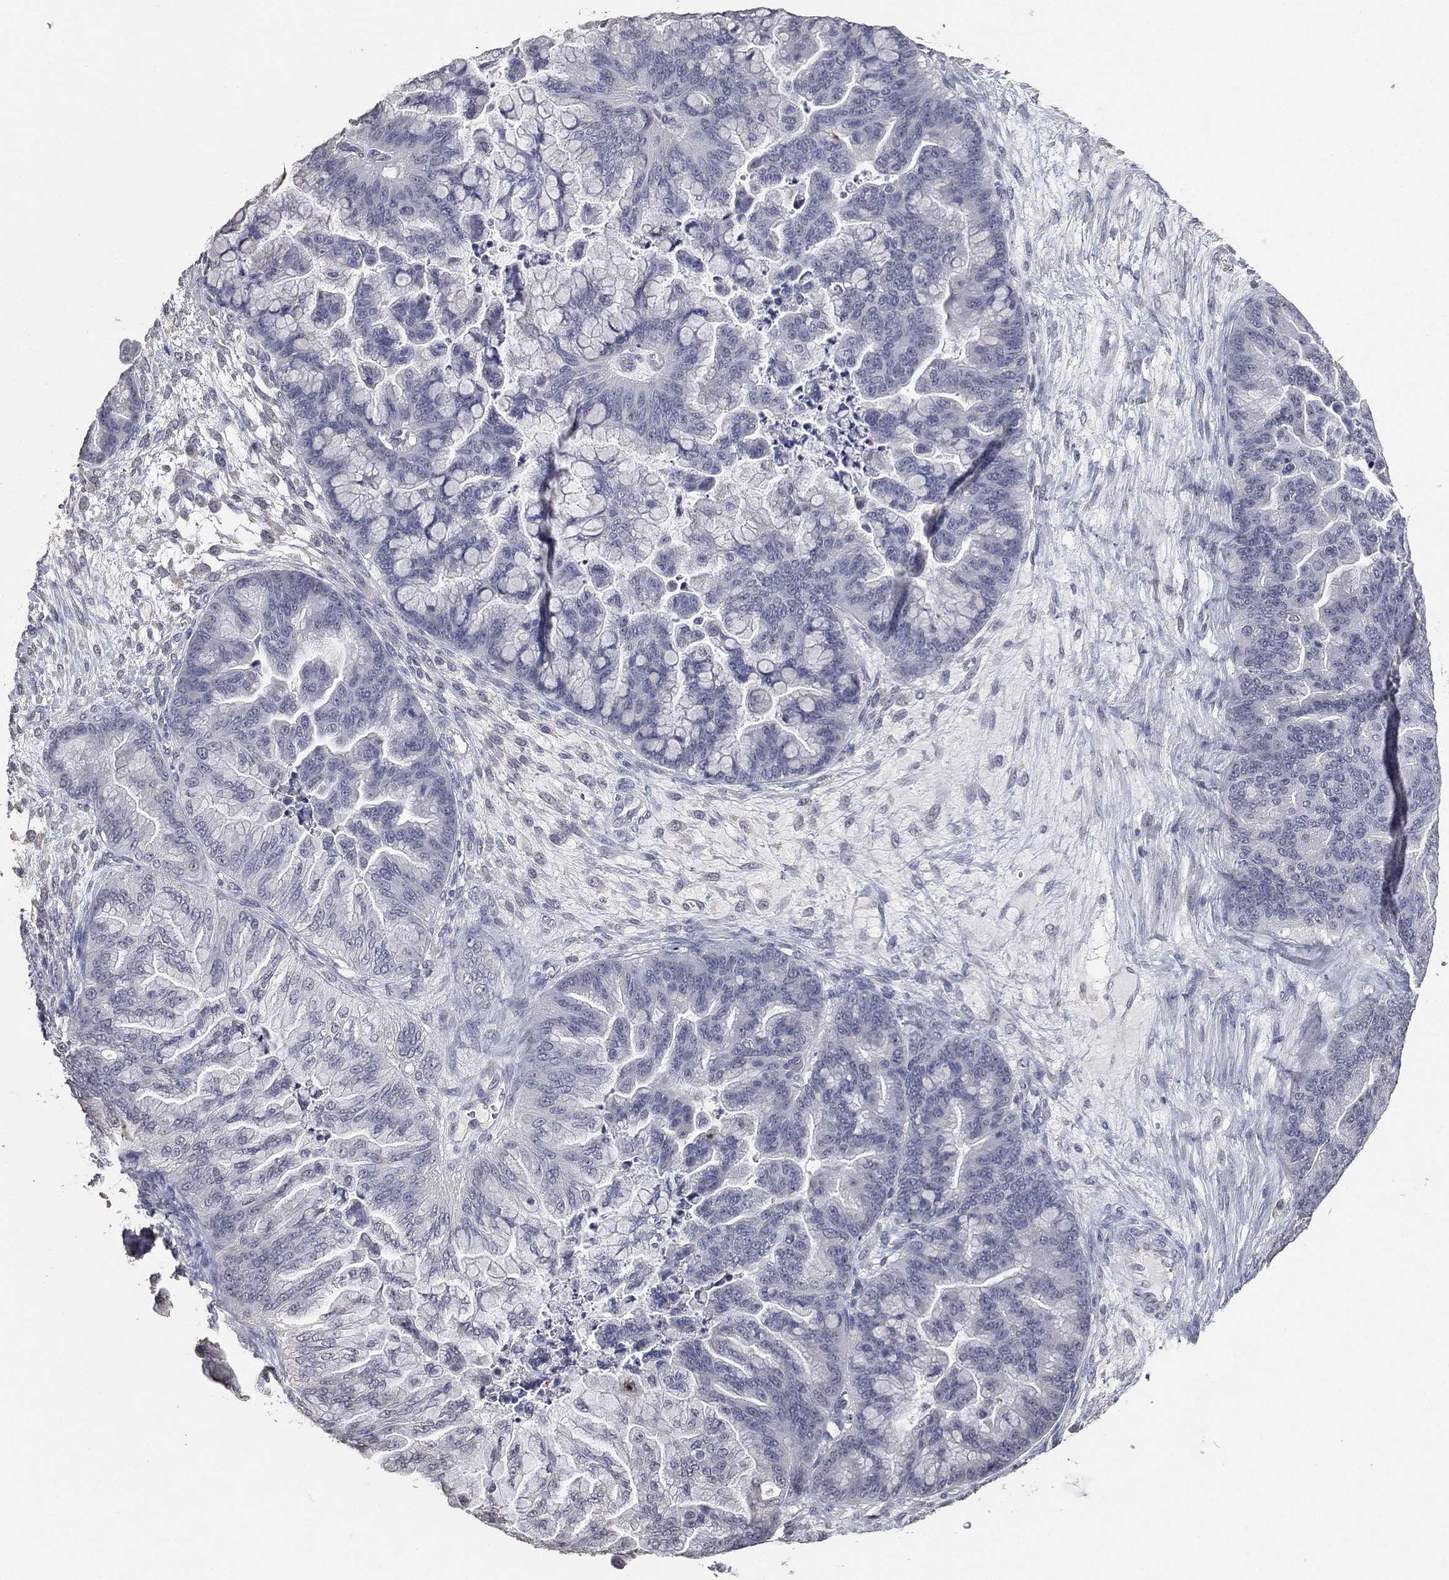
{"staining": {"intensity": "negative", "quantity": "none", "location": "none"}, "tissue": "ovarian cancer", "cell_type": "Tumor cells", "image_type": "cancer", "snomed": [{"axis": "morphology", "description": "Cystadenocarcinoma, mucinous, NOS"}, {"axis": "topography", "description": "Ovary"}], "caption": "DAB (3,3'-diaminobenzidine) immunohistochemical staining of human ovarian cancer demonstrates no significant expression in tumor cells. (Immunohistochemistry (ihc), brightfield microscopy, high magnification).", "gene": "DSG1", "patient": {"sex": "female", "age": 67}}